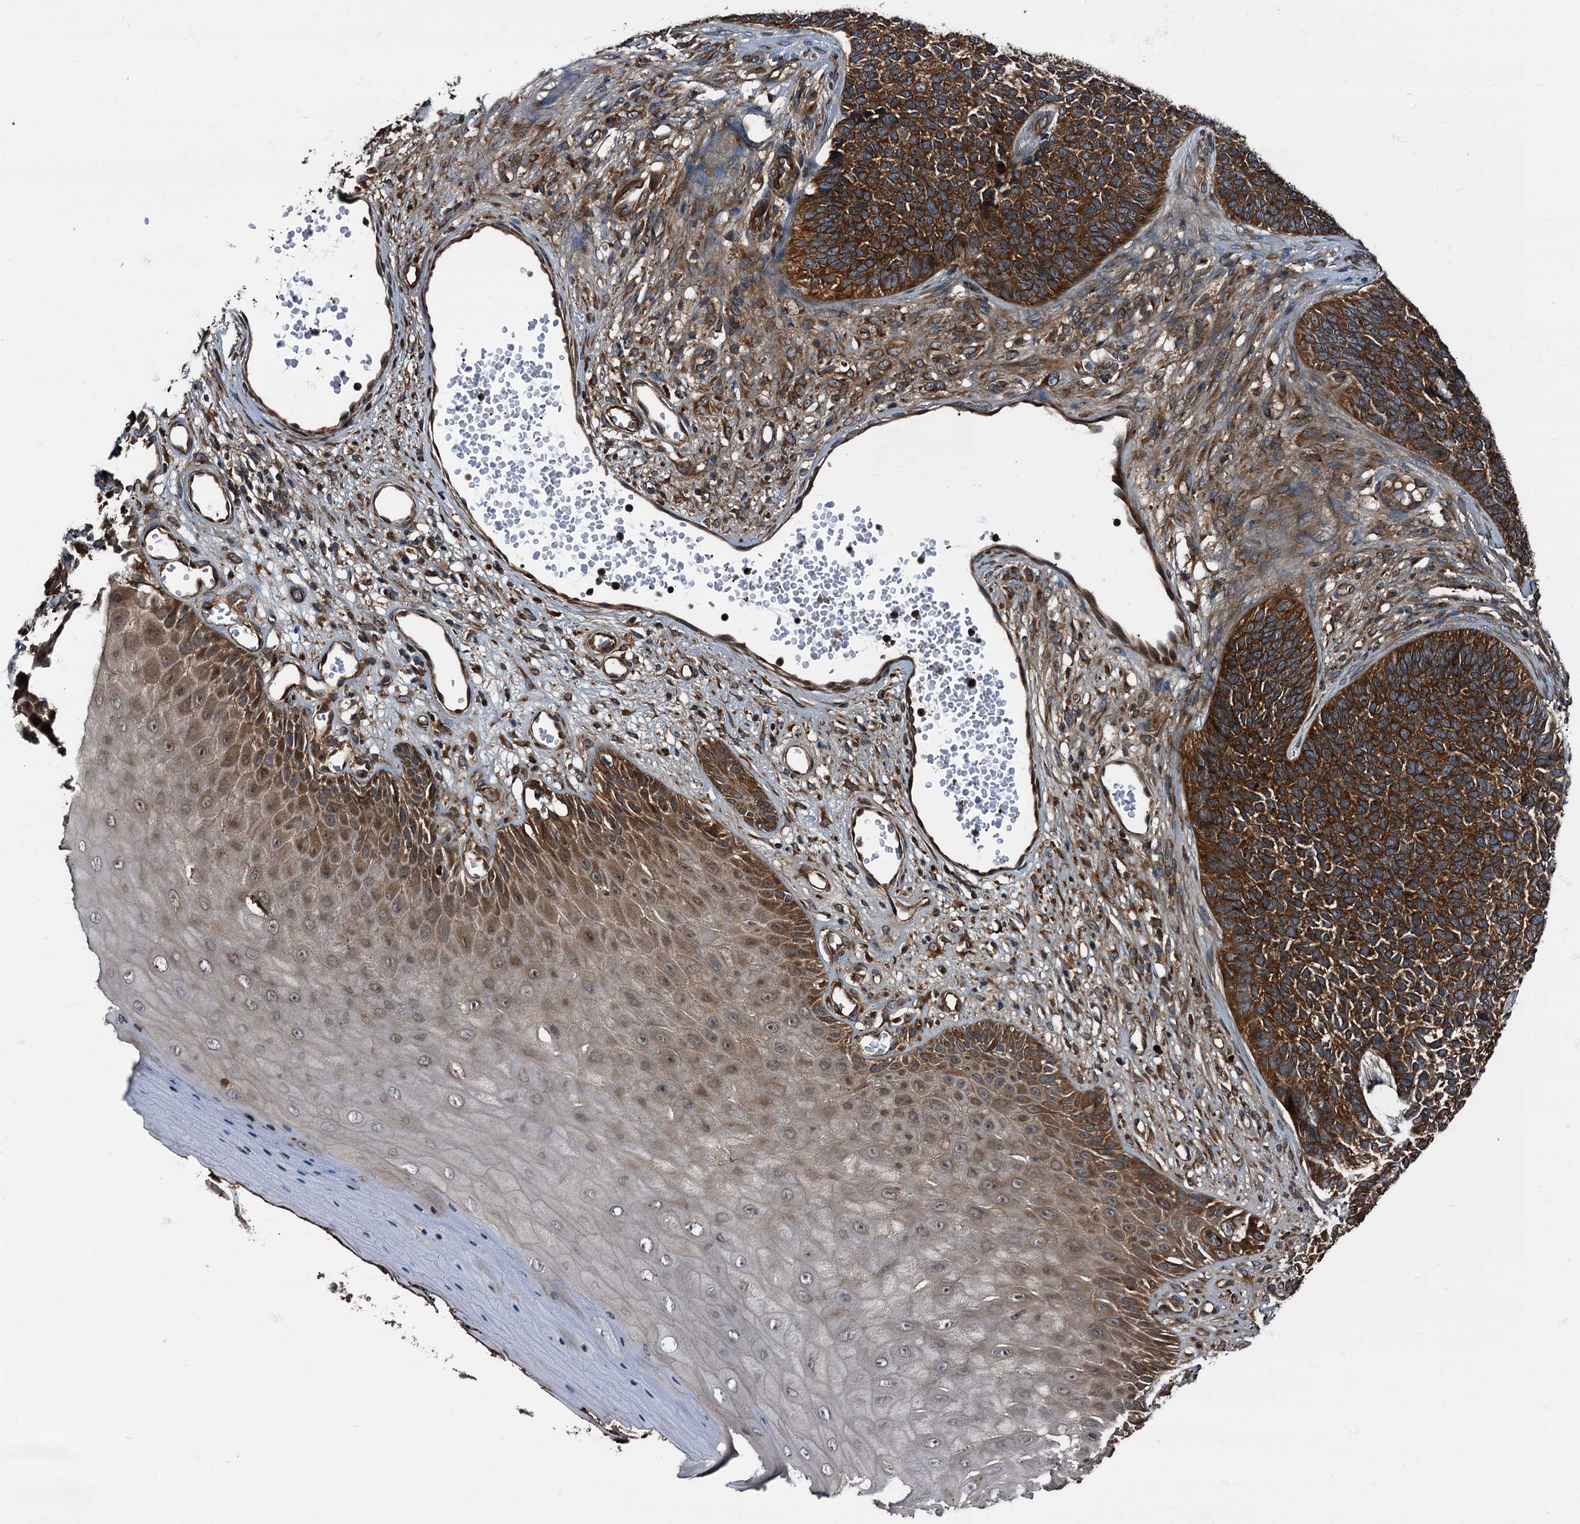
{"staining": {"intensity": "strong", "quantity": ">75%", "location": "cytoplasmic/membranous"}, "tissue": "skin cancer", "cell_type": "Tumor cells", "image_type": "cancer", "snomed": [{"axis": "morphology", "description": "Basal cell carcinoma"}, {"axis": "topography", "description": "Skin"}], "caption": "IHC (DAB) staining of human skin cancer displays strong cytoplasmic/membranous protein expression in about >75% of tumor cells. The staining is performed using DAB (3,3'-diaminobenzidine) brown chromogen to label protein expression. The nuclei are counter-stained blue using hematoxylin.", "gene": "PEX5", "patient": {"sex": "female", "age": 84}}